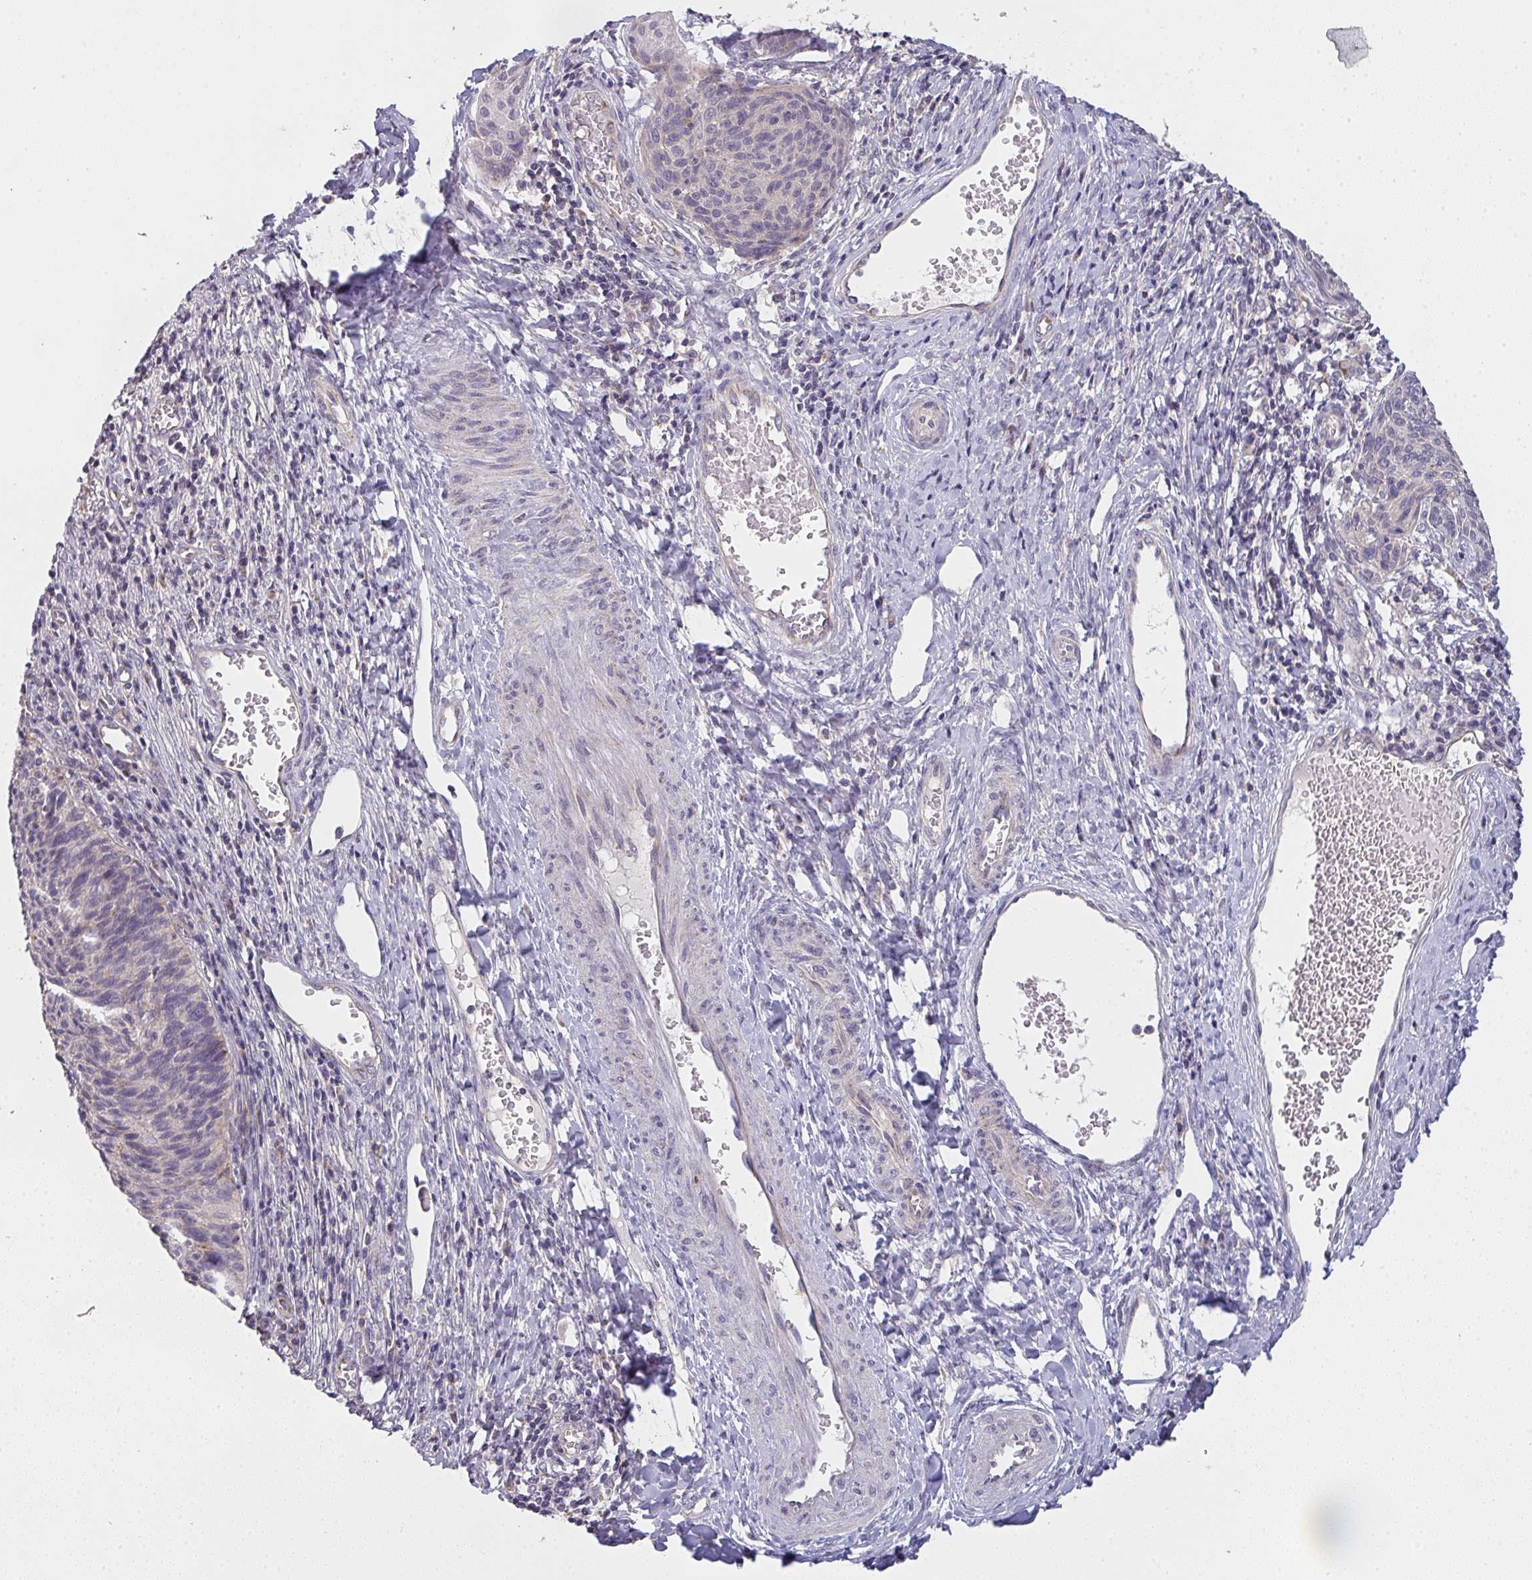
{"staining": {"intensity": "negative", "quantity": "none", "location": "none"}, "tissue": "cervical cancer", "cell_type": "Tumor cells", "image_type": "cancer", "snomed": [{"axis": "morphology", "description": "Squamous cell carcinoma, NOS"}, {"axis": "topography", "description": "Cervix"}], "caption": "IHC photomicrograph of neoplastic tissue: human cervical cancer stained with DAB shows no significant protein expression in tumor cells.", "gene": "TMEM219", "patient": {"sex": "female", "age": 49}}